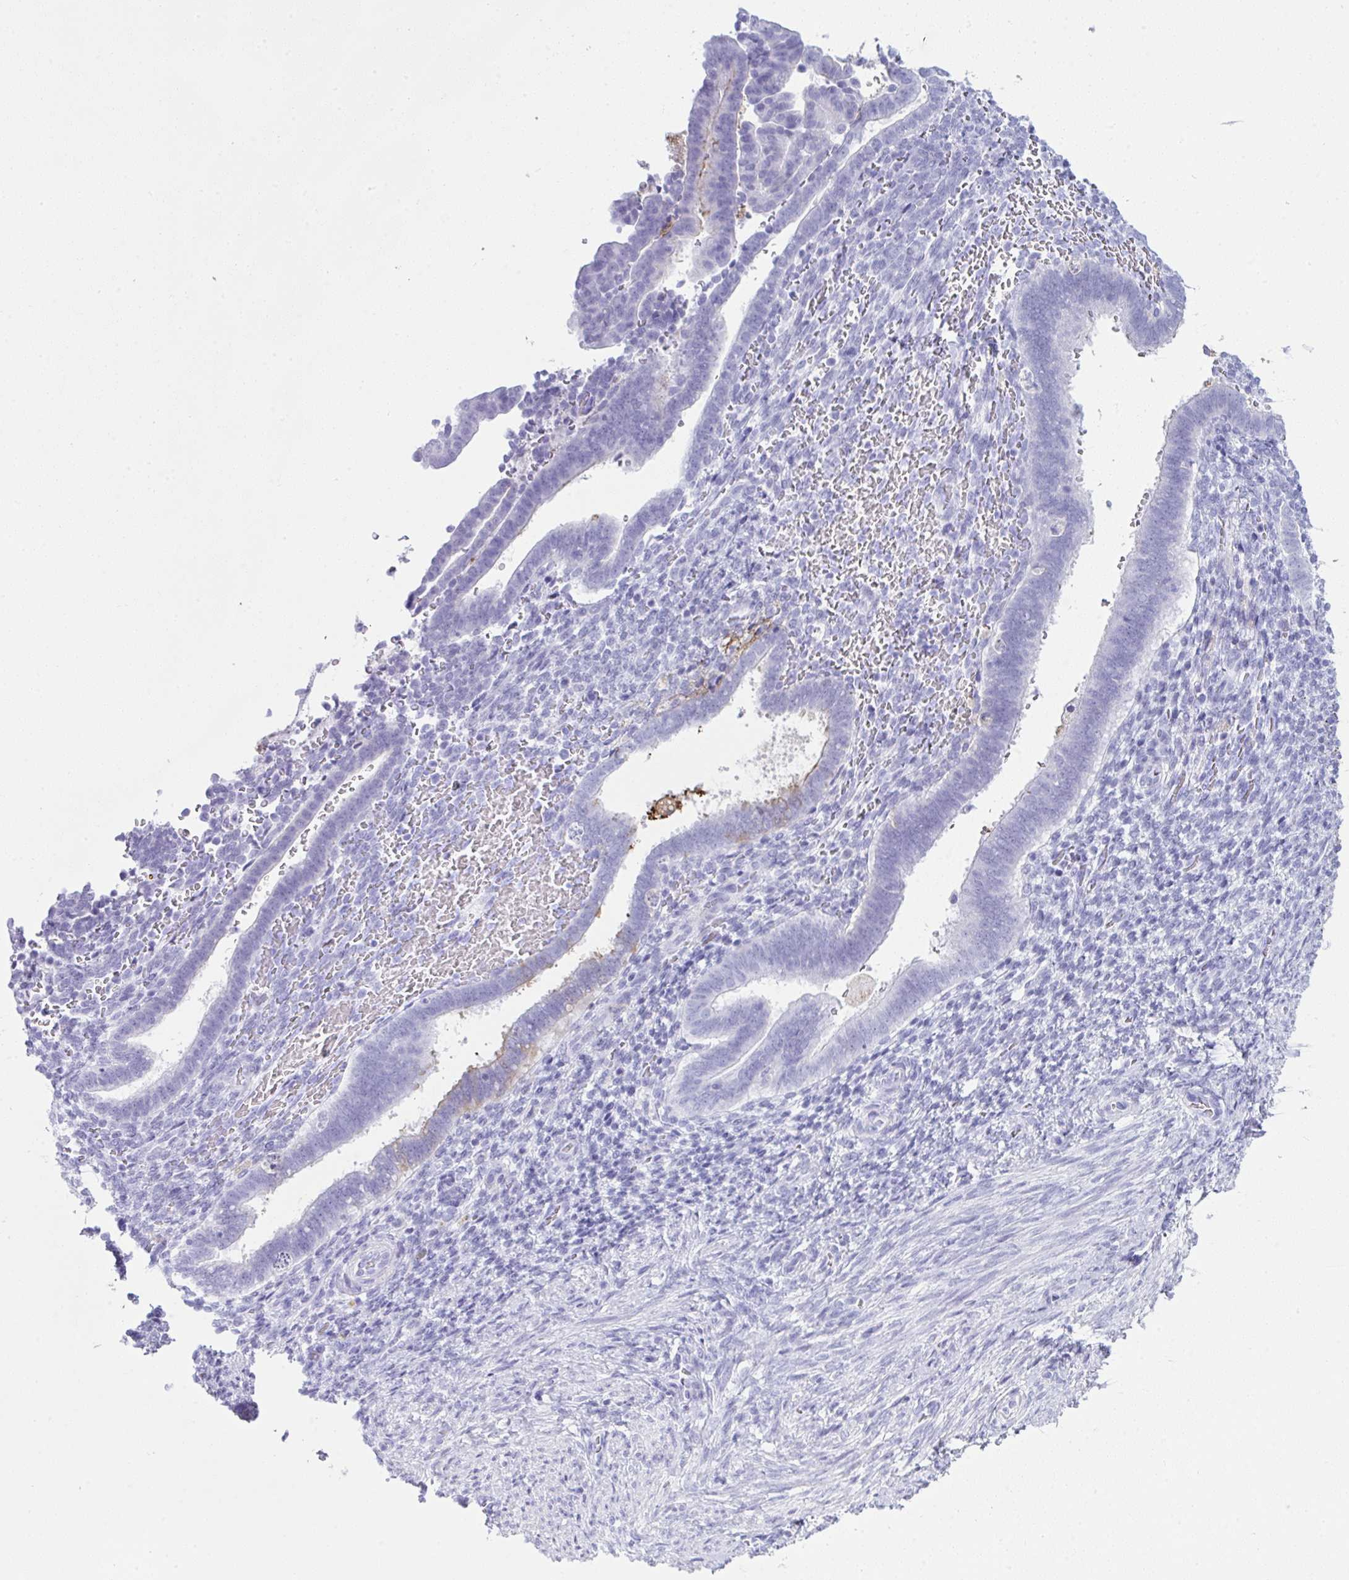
{"staining": {"intensity": "negative", "quantity": "none", "location": "none"}, "tissue": "endometrium", "cell_type": "Cells in endometrial stroma", "image_type": "normal", "snomed": [{"axis": "morphology", "description": "Normal tissue, NOS"}, {"axis": "topography", "description": "Endometrium"}], "caption": "Cells in endometrial stroma are negative for protein expression in normal human endometrium.", "gene": "JCHAIN", "patient": {"sex": "female", "age": 34}}